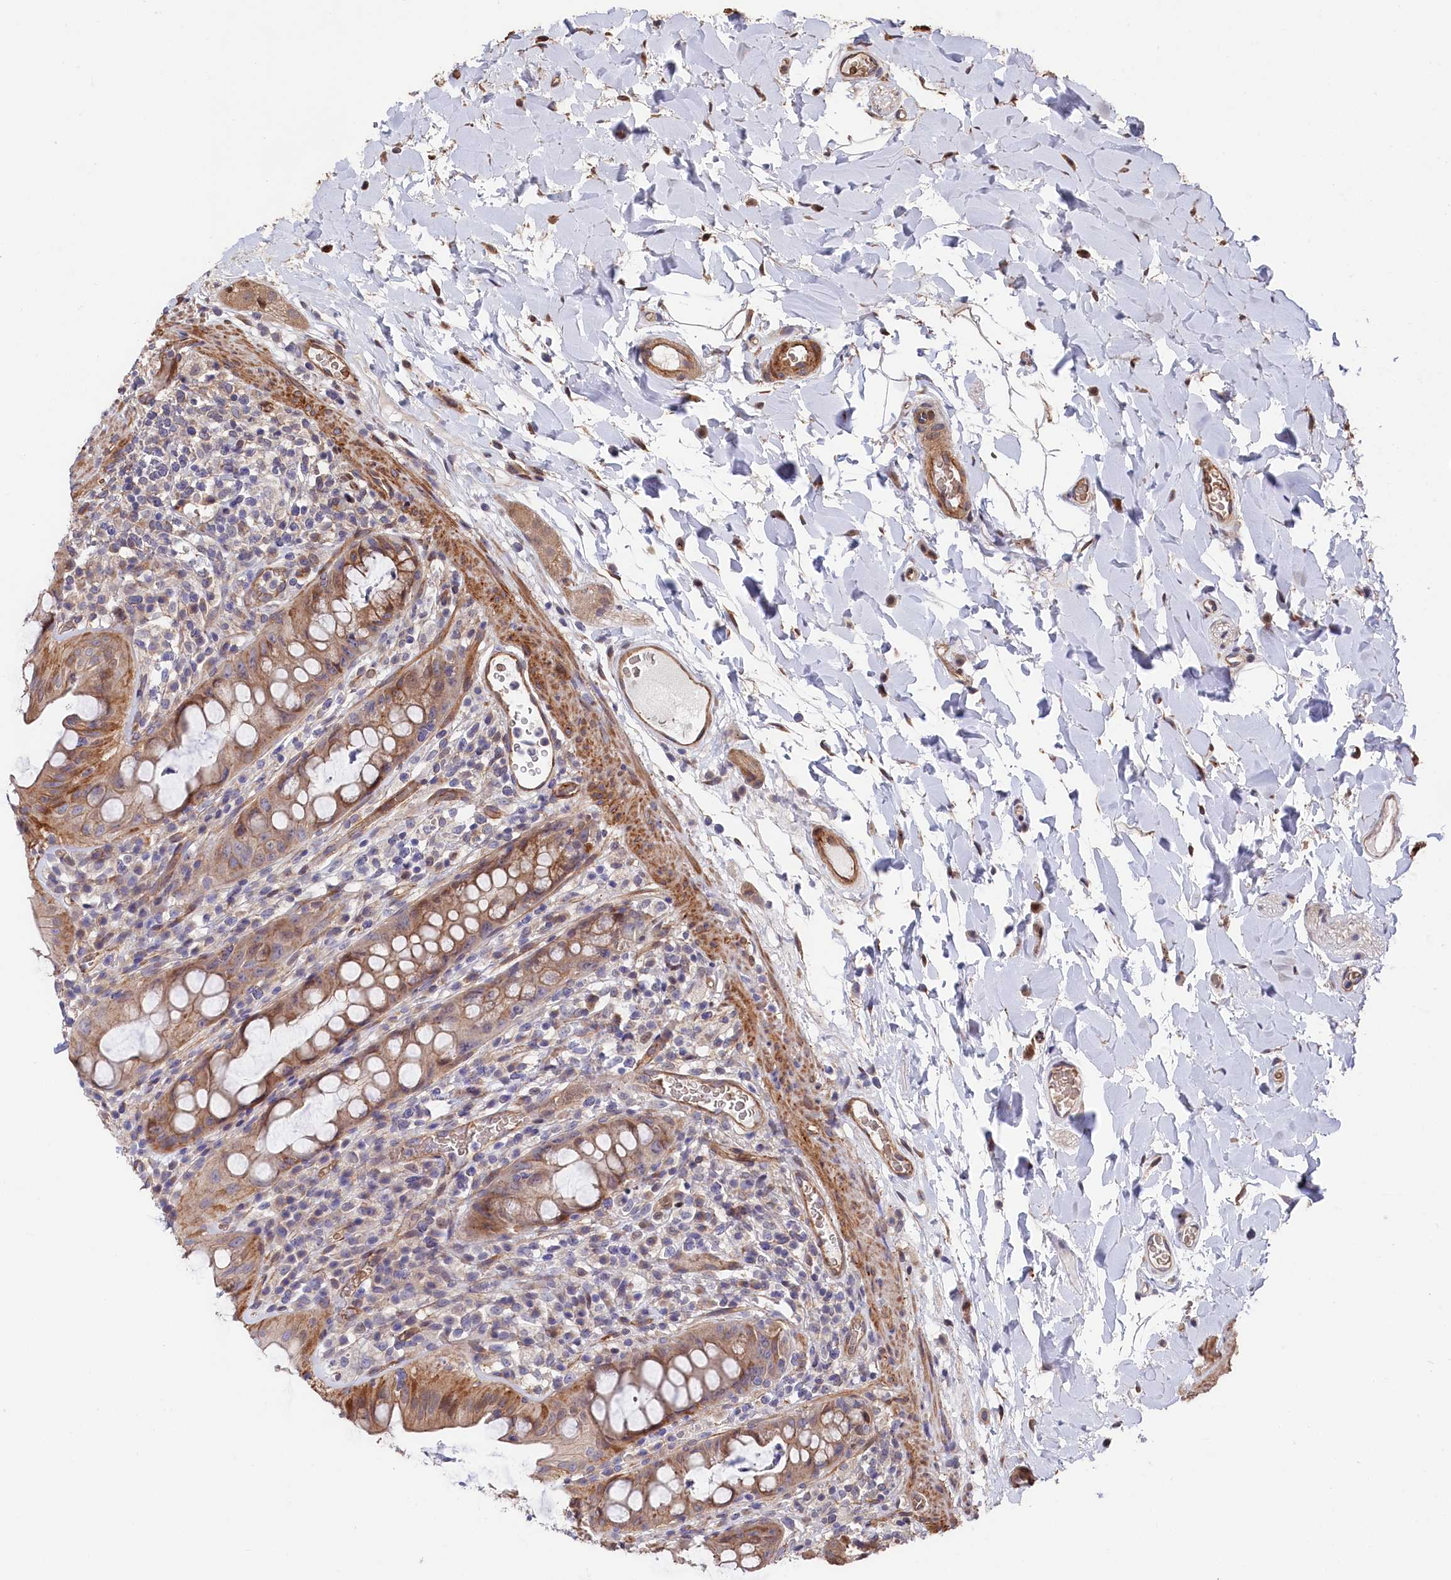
{"staining": {"intensity": "moderate", "quantity": ">75%", "location": "cytoplasmic/membranous"}, "tissue": "rectum", "cell_type": "Glandular cells", "image_type": "normal", "snomed": [{"axis": "morphology", "description": "Normal tissue, NOS"}, {"axis": "topography", "description": "Rectum"}], "caption": "About >75% of glandular cells in unremarkable human rectum display moderate cytoplasmic/membranous protein expression as visualized by brown immunohistochemical staining.", "gene": "TNKS1BP1", "patient": {"sex": "female", "age": 57}}